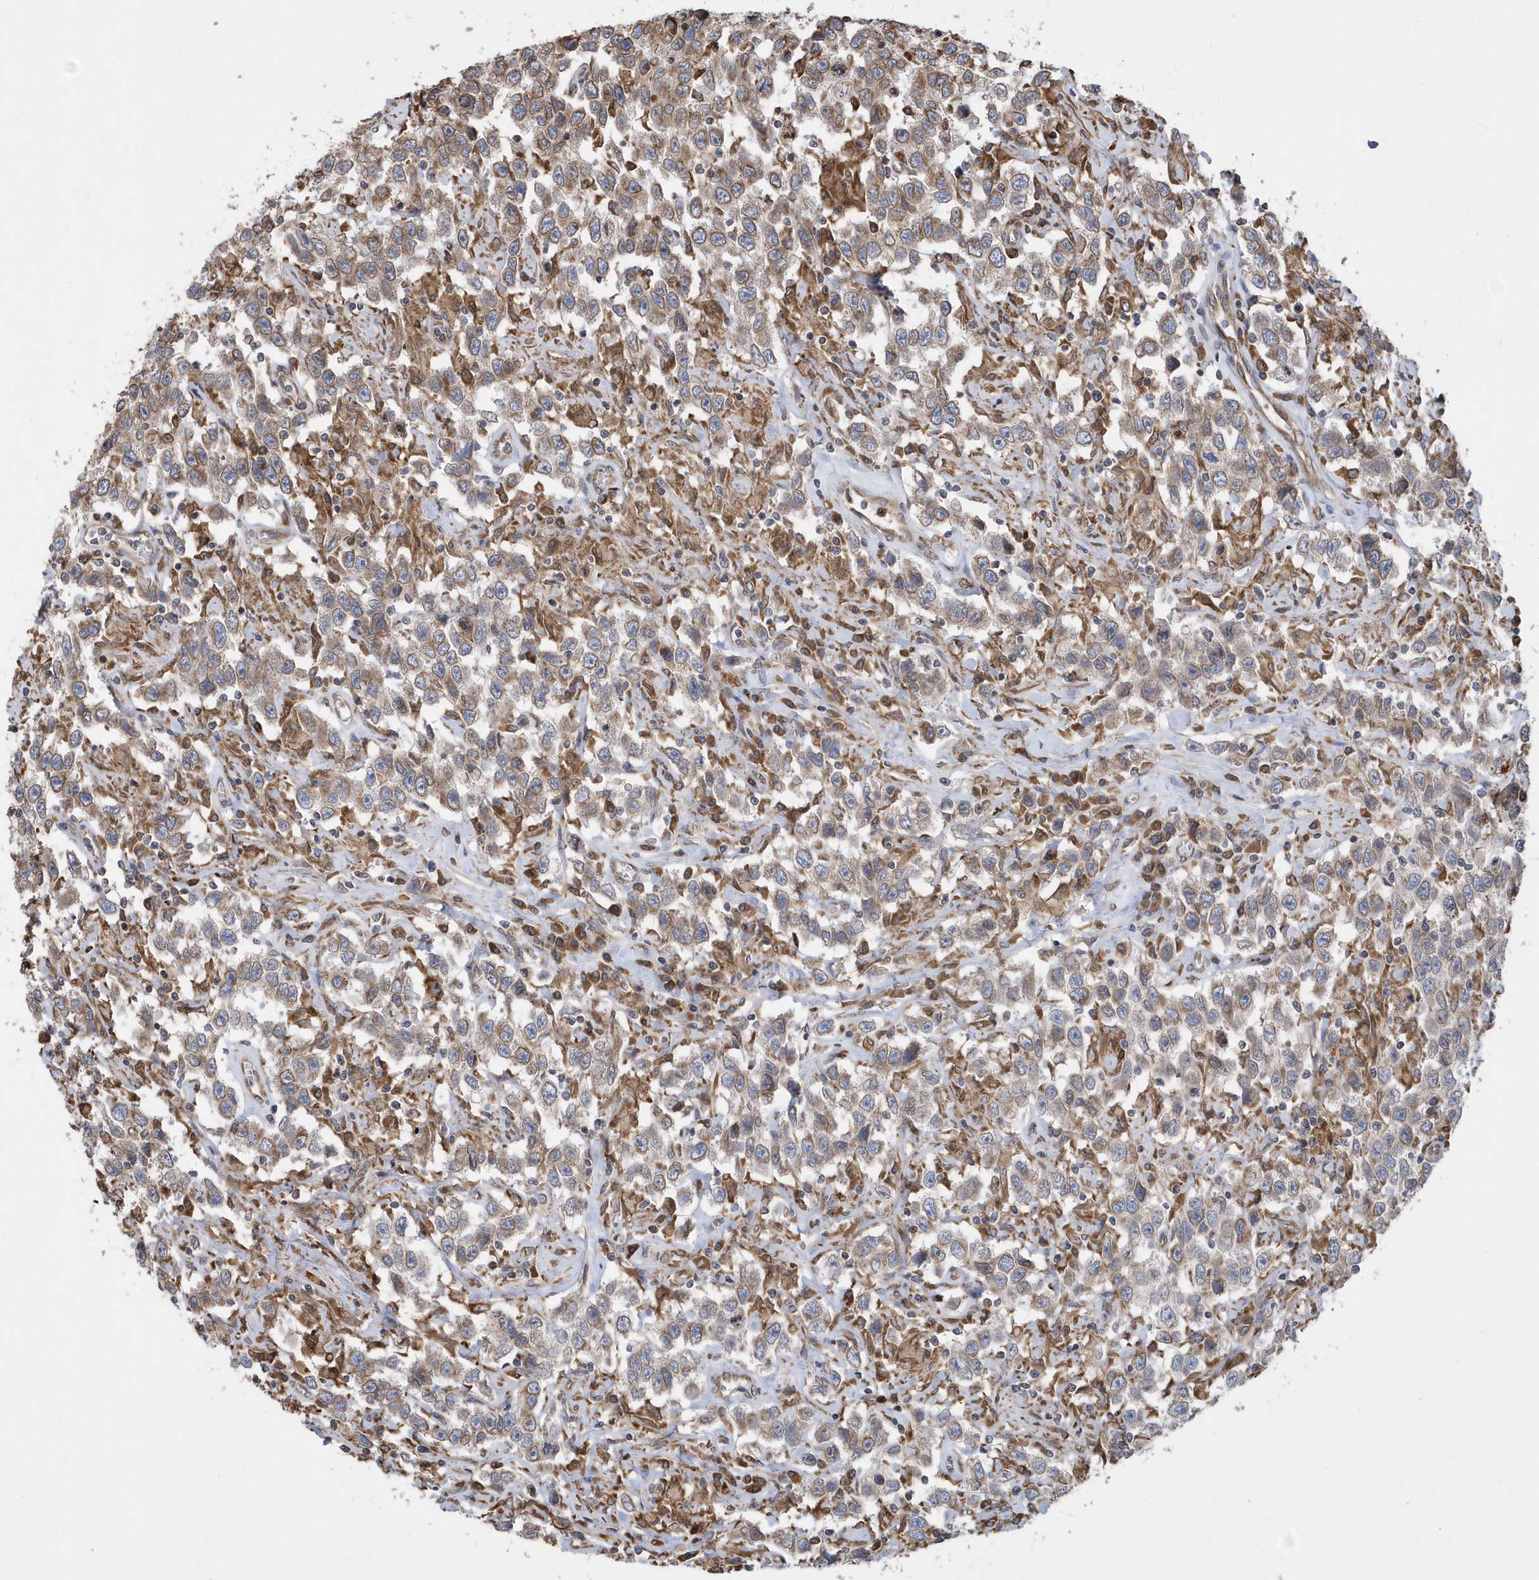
{"staining": {"intensity": "moderate", "quantity": ">75%", "location": "cytoplasmic/membranous"}, "tissue": "testis cancer", "cell_type": "Tumor cells", "image_type": "cancer", "snomed": [{"axis": "morphology", "description": "Seminoma, NOS"}, {"axis": "topography", "description": "Testis"}], "caption": "The micrograph displays immunohistochemical staining of testis seminoma. There is moderate cytoplasmic/membranous staining is identified in approximately >75% of tumor cells. Using DAB (3,3'-diaminobenzidine) (brown) and hematoxylin (blue) stains, captured at high magnification using brightfield microscopy.", "gene": "VAMP7", "patient": {"sex": "male", "age": 41}}